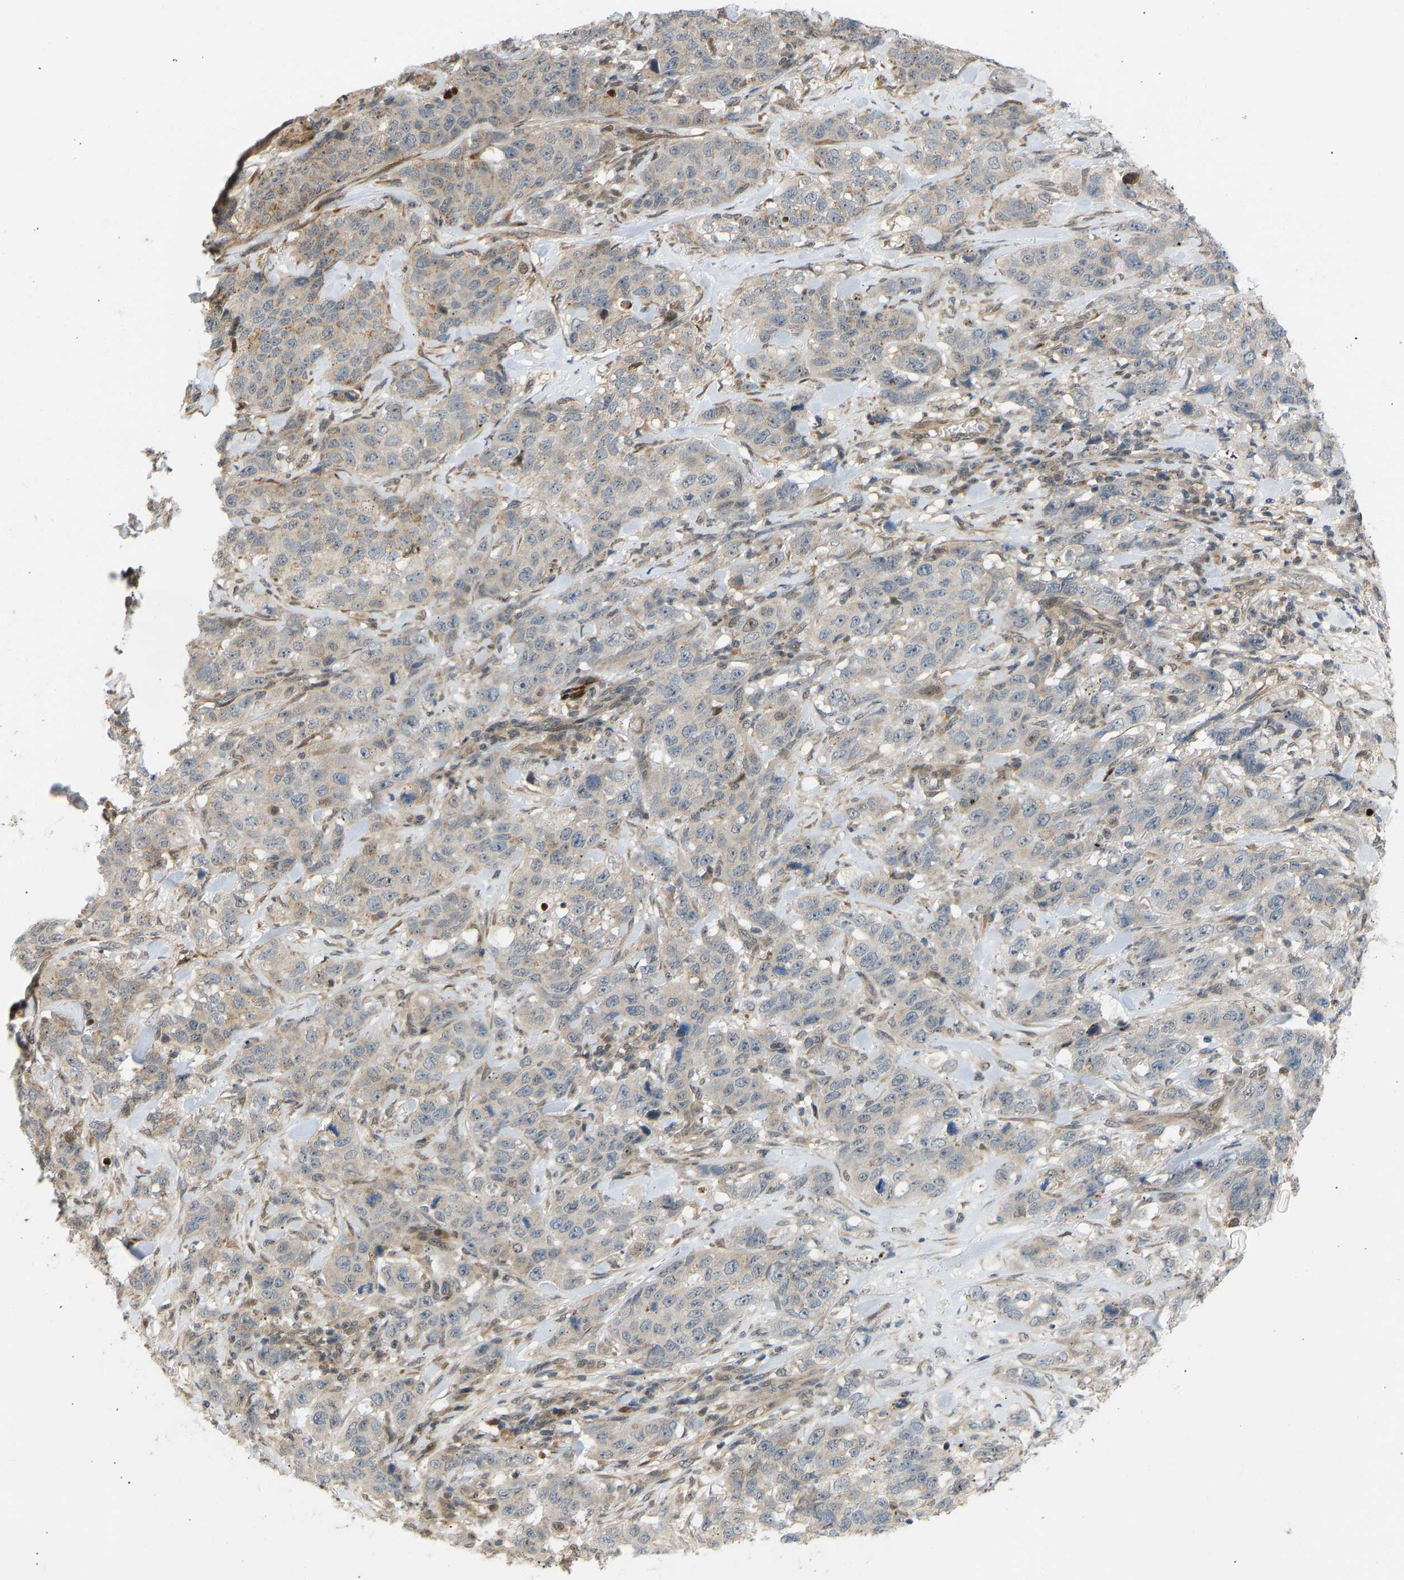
{"staining": {"intensity": "weak", "quantity": "25%-75%", "location": "cytoplasmic/membranous"}, "tissue": "stomach cancer", "cell_type": "Tumor cells", "image_type": "cancer", "snomed": [{"axis": "morphology", "description": "Adenocarcinoma, NOS"}, {"axis": "topography", "description": "Stomach"}], "caption": "The histopathology image shows staining of stomach cancer, revealing weak cytoplasmic/membranous protein positivity (brown color) within tumor cells.", "gene": "BAG1", "patient": {"sex": "male", "age": 48}}